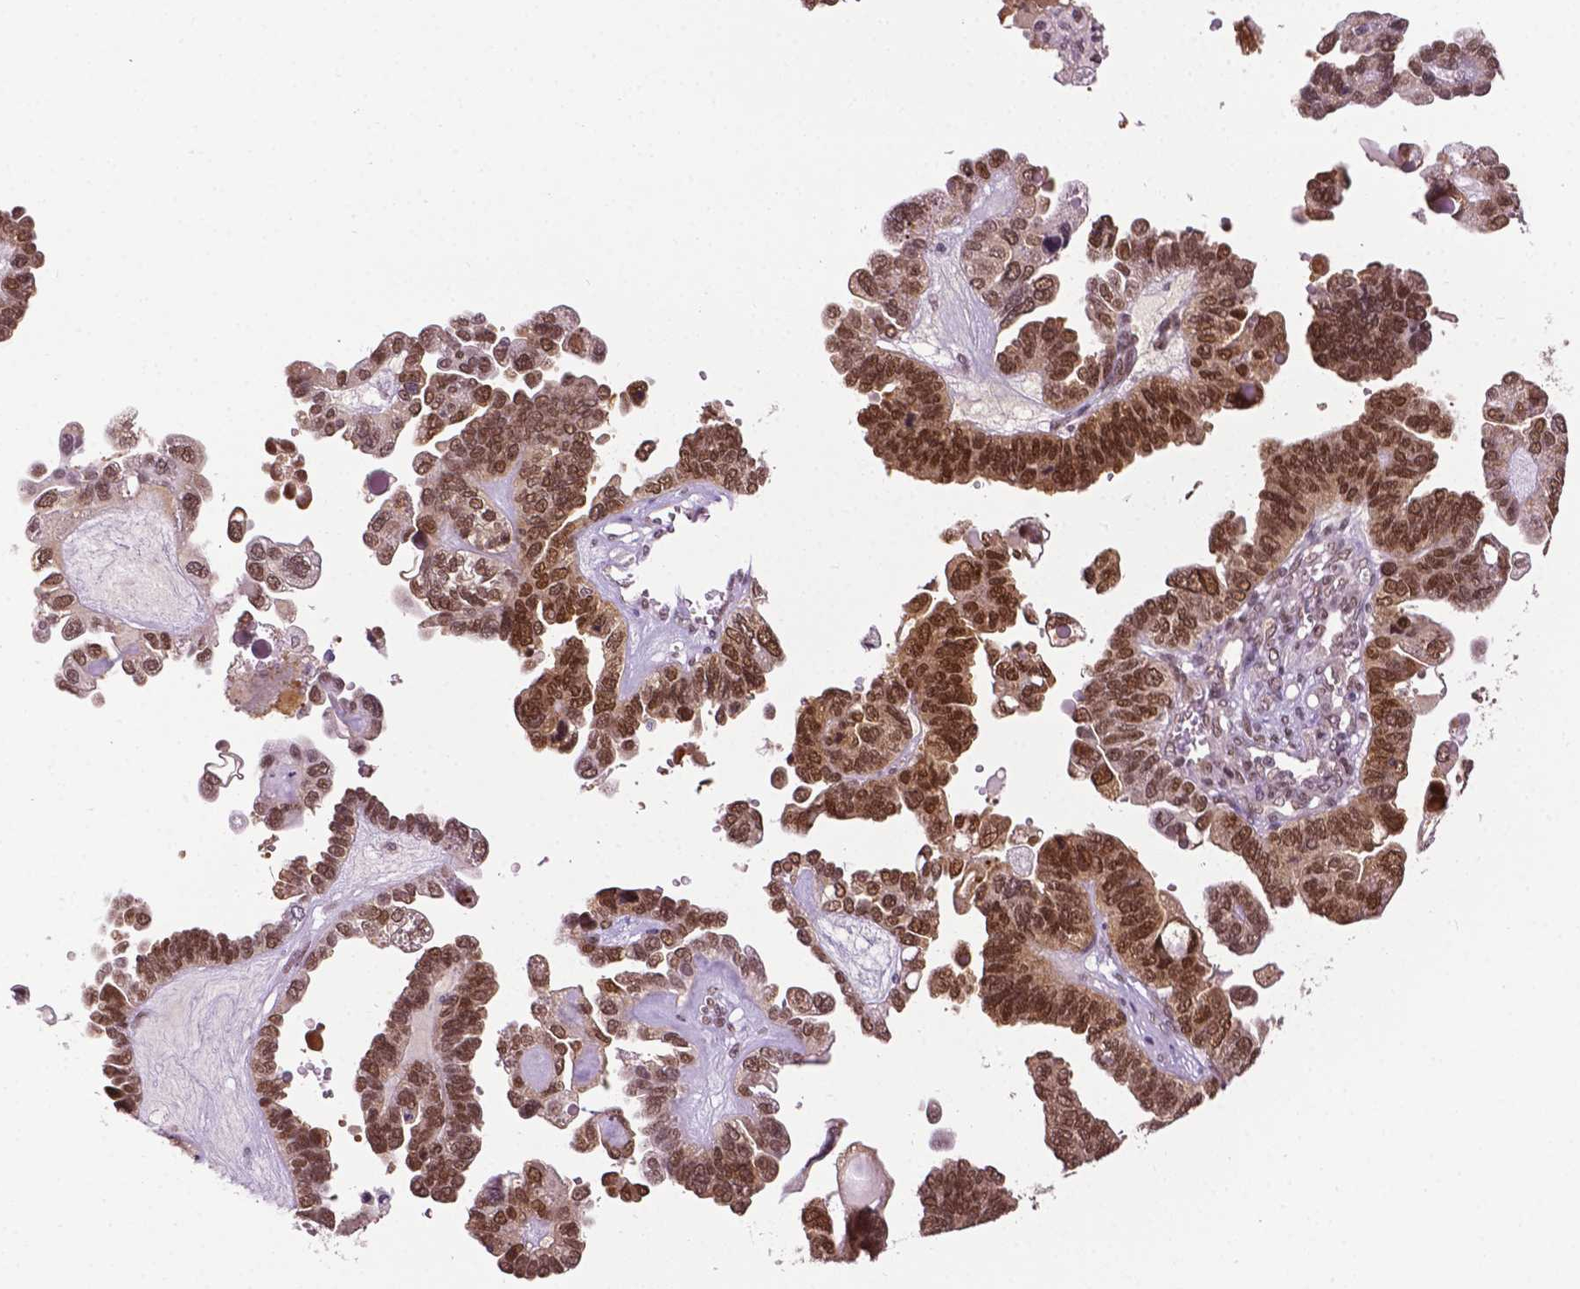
{"staining": {"intensity": "strong", "quantity": ">75%", "location": "nuclear"}, "tissue": "ovarian cancer", "cell_type": "Tumor cells", "image_type": "cancer", "snomed": [{"axis": "morphology", "description": "Cystadenocarcinoma, serous, NOS"}, {"axis": "topography", "description": "Ovary"}], "caption": "Tumor cells demonstrate high levels of strong nuclear expression in about >75% of cells in ovarian cancer. The protein of interest is shown in brown color, while the nuclei are stained blue.", "gene": "UBQLN4", "patient": {"sex": "female", "age": 51}}